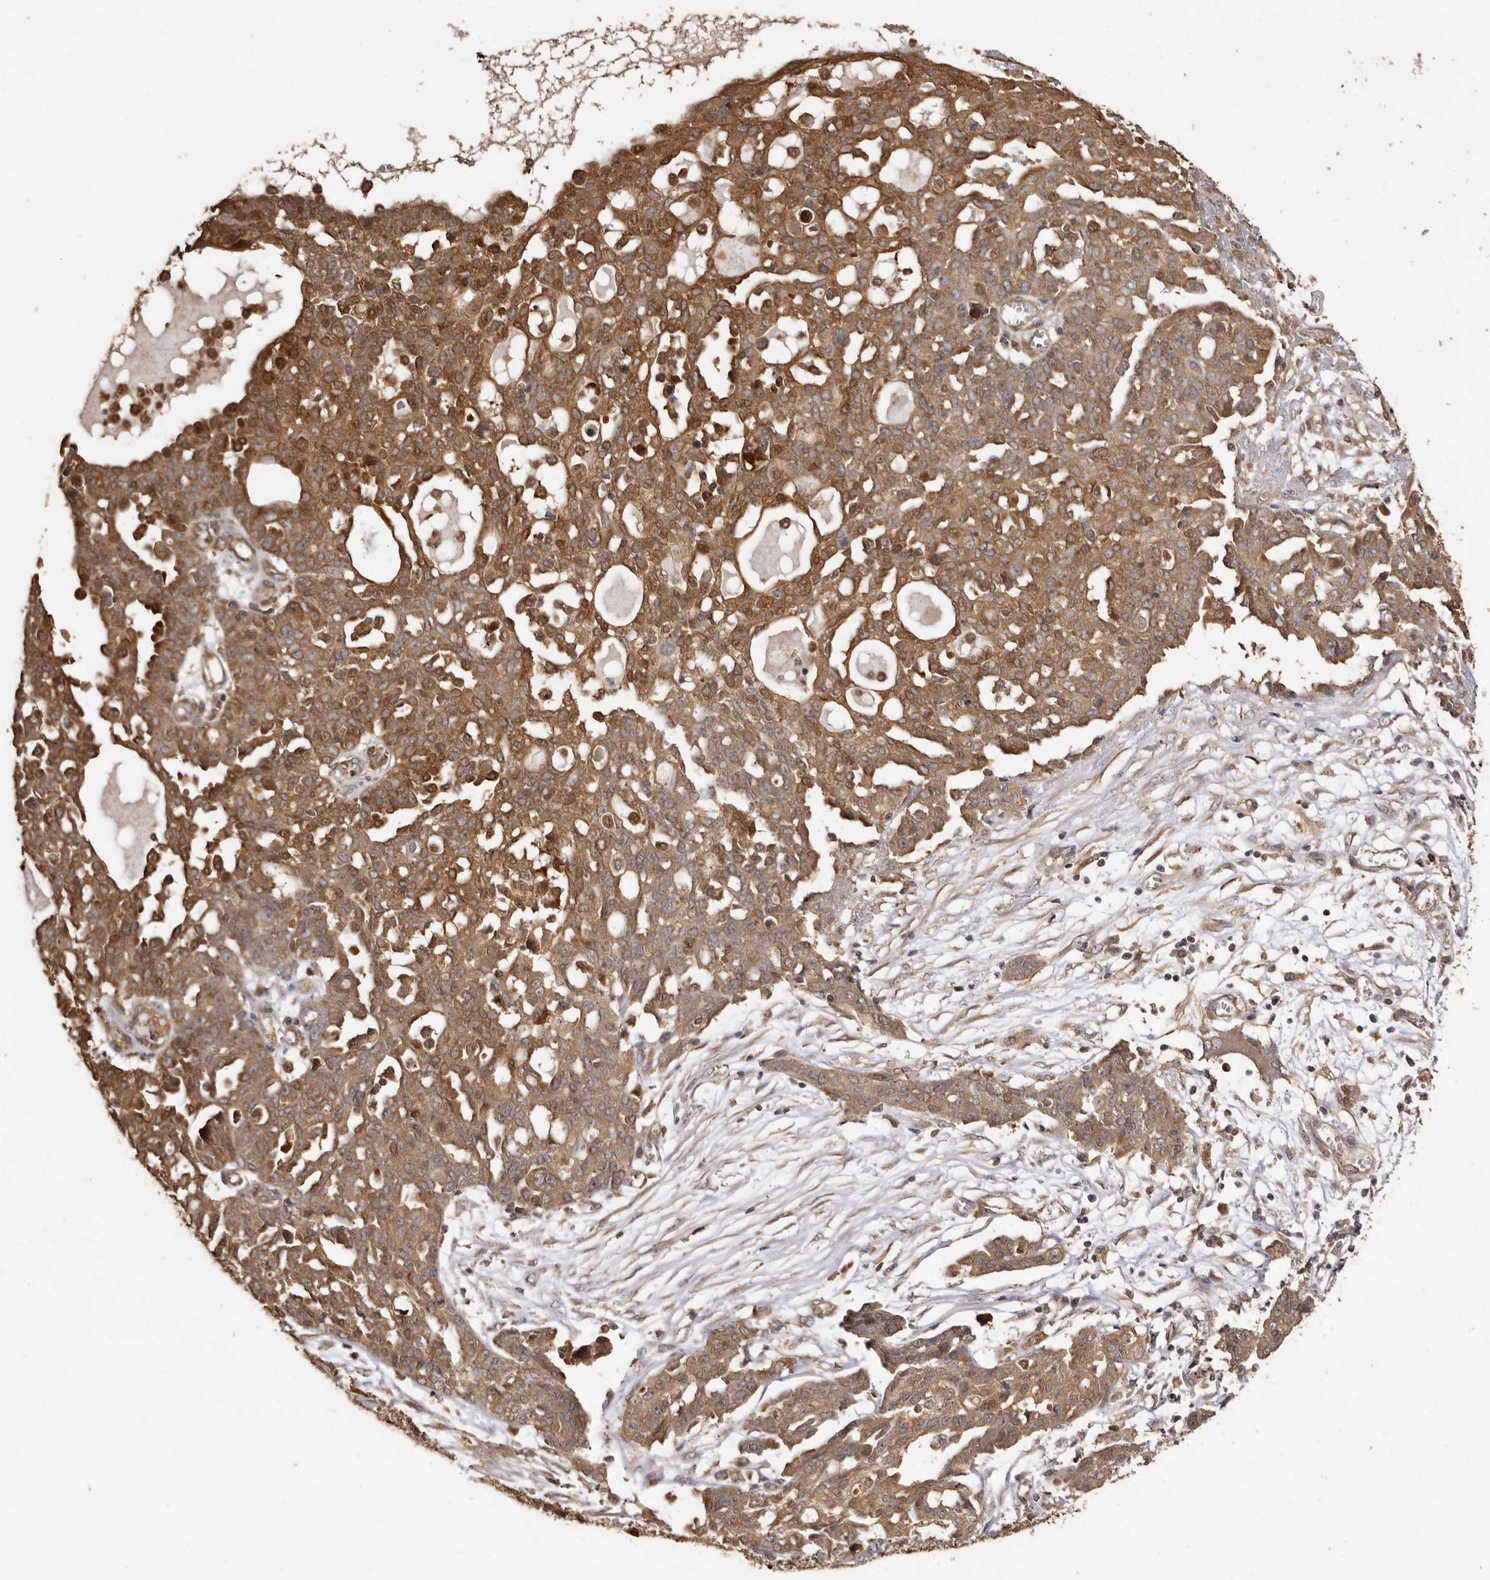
{"staining": {"intensity": "moderate", "quantity": ">75%", "location": "cytoplasmic/membranous"}, "tissue": "ovarian cancer", "cell_type": "Tumor cells", "image_type": "cancer", "snomed": [{"axis": "morphology", "description": "Cystadenocarcinoma, serous, NOS"}, {"axis": "topography", "description": "Soft tissue"}, {"axis": "topography", "description": "Ovary"}], "caption": "Serous cystadenocarcinoma (ovarian) stained for a protein exhibits moderate cytoplasmic/membranous positivity in tumor cells. Using DAB (3,3'-diaminobenzidine) (brown) and hematoxylin (blue) stains, captured at high magnification using brightfield microscopy.", "gene": "COQ8B", "patient": {"sex": "female", "age": 57}}